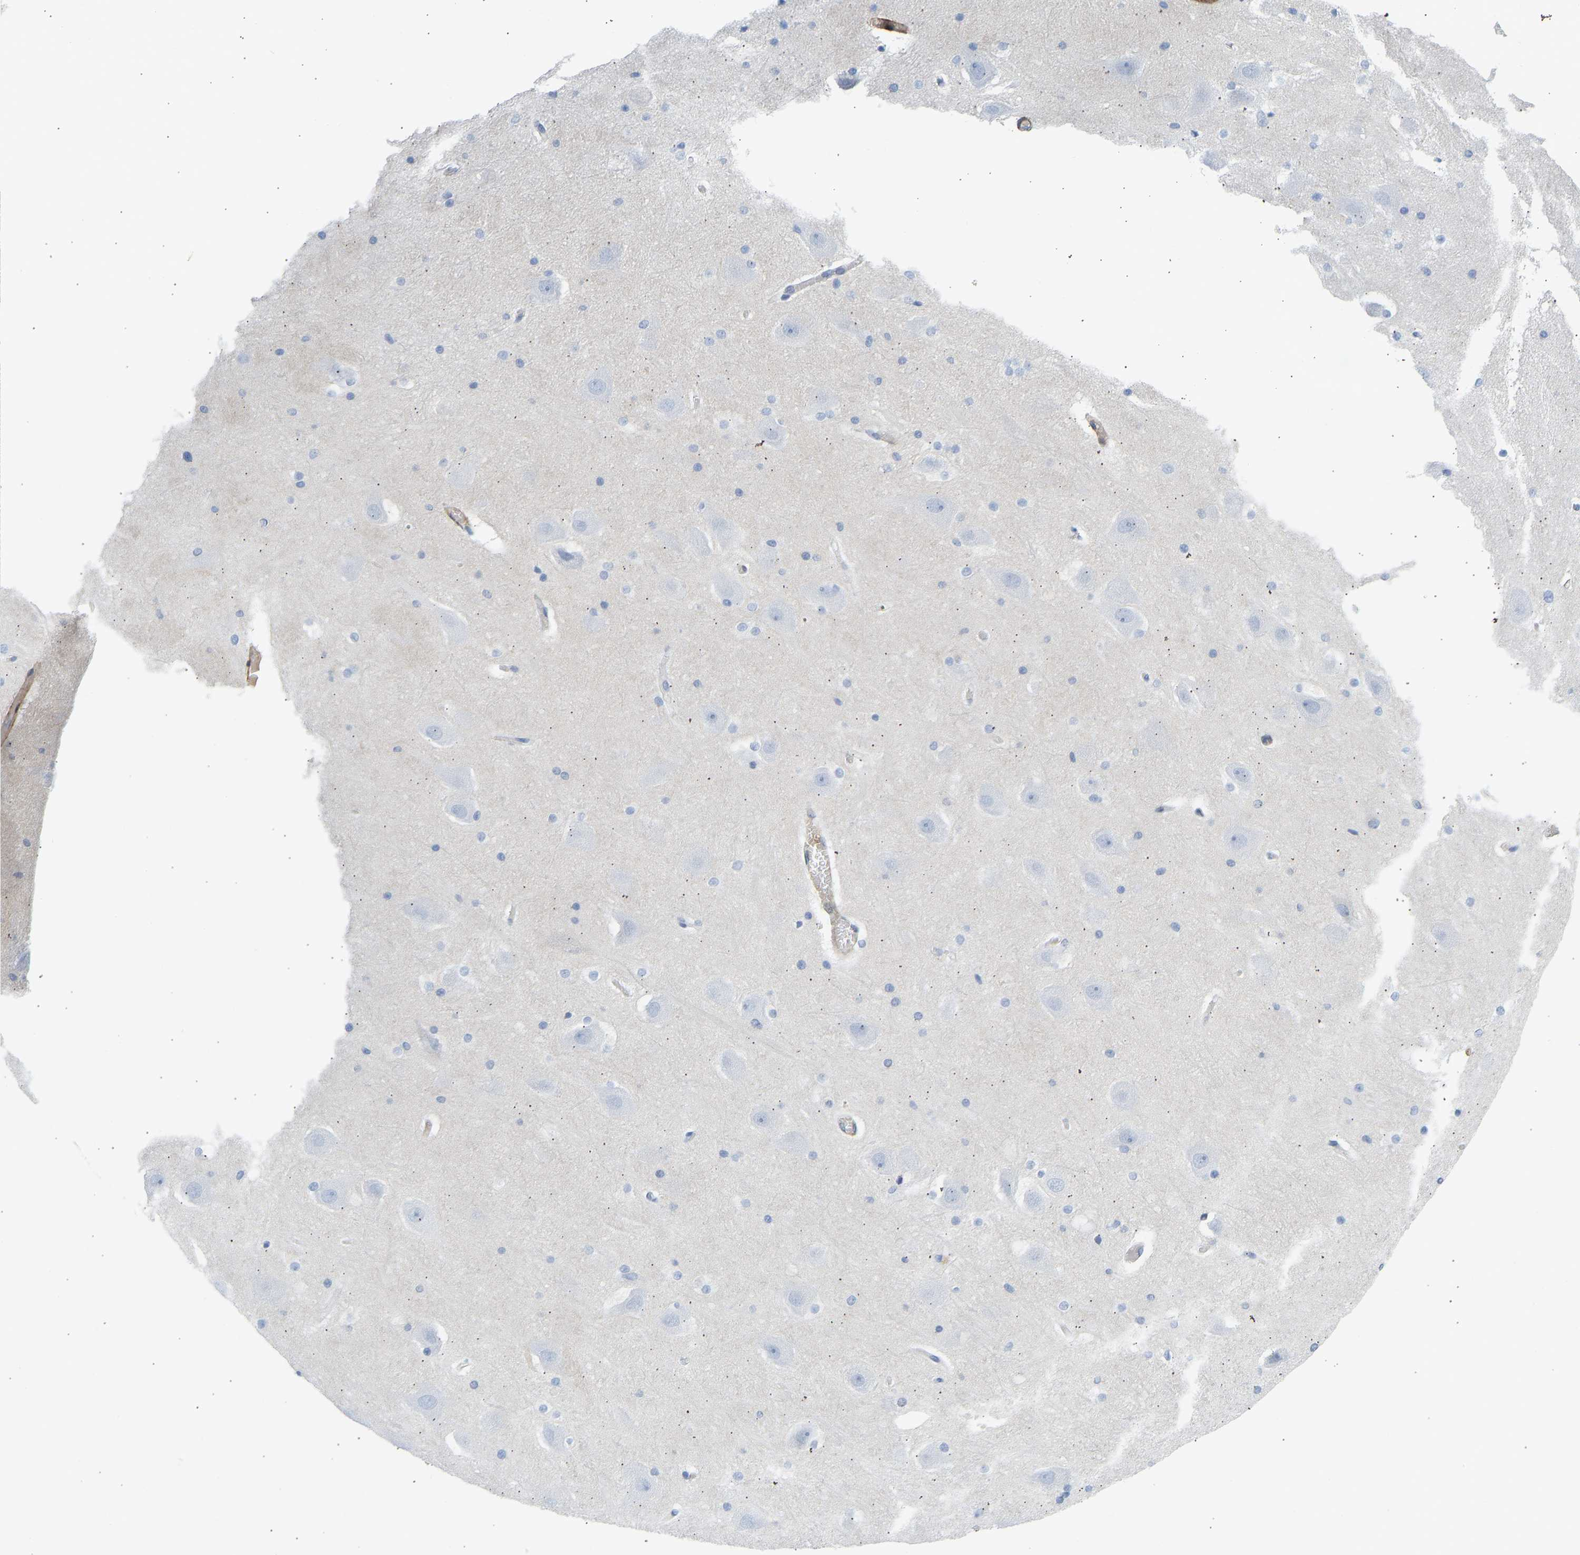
{"staining": {"intensity": "negative", "quantity": "none", "location": "none"}, "tissue": "hippocampus", "cell_type": "Glial cells", "image_type": "normal", "snomed": [{"axis": "morphology", "description": "Normal tissue, NOS"}, {"axis": "topography", "description": "Hippocampus"}], "caption": "Immunohistochemical staining of unremarkable human hippocampus demonstrates no significant positivity in glial cells. (Brightfield microscopy of DAB (3,3'-diaminobenzidine) IHC at high magnification).", "gene": "SLC30A7", "patient": {"sex": "male", "age": 45}}